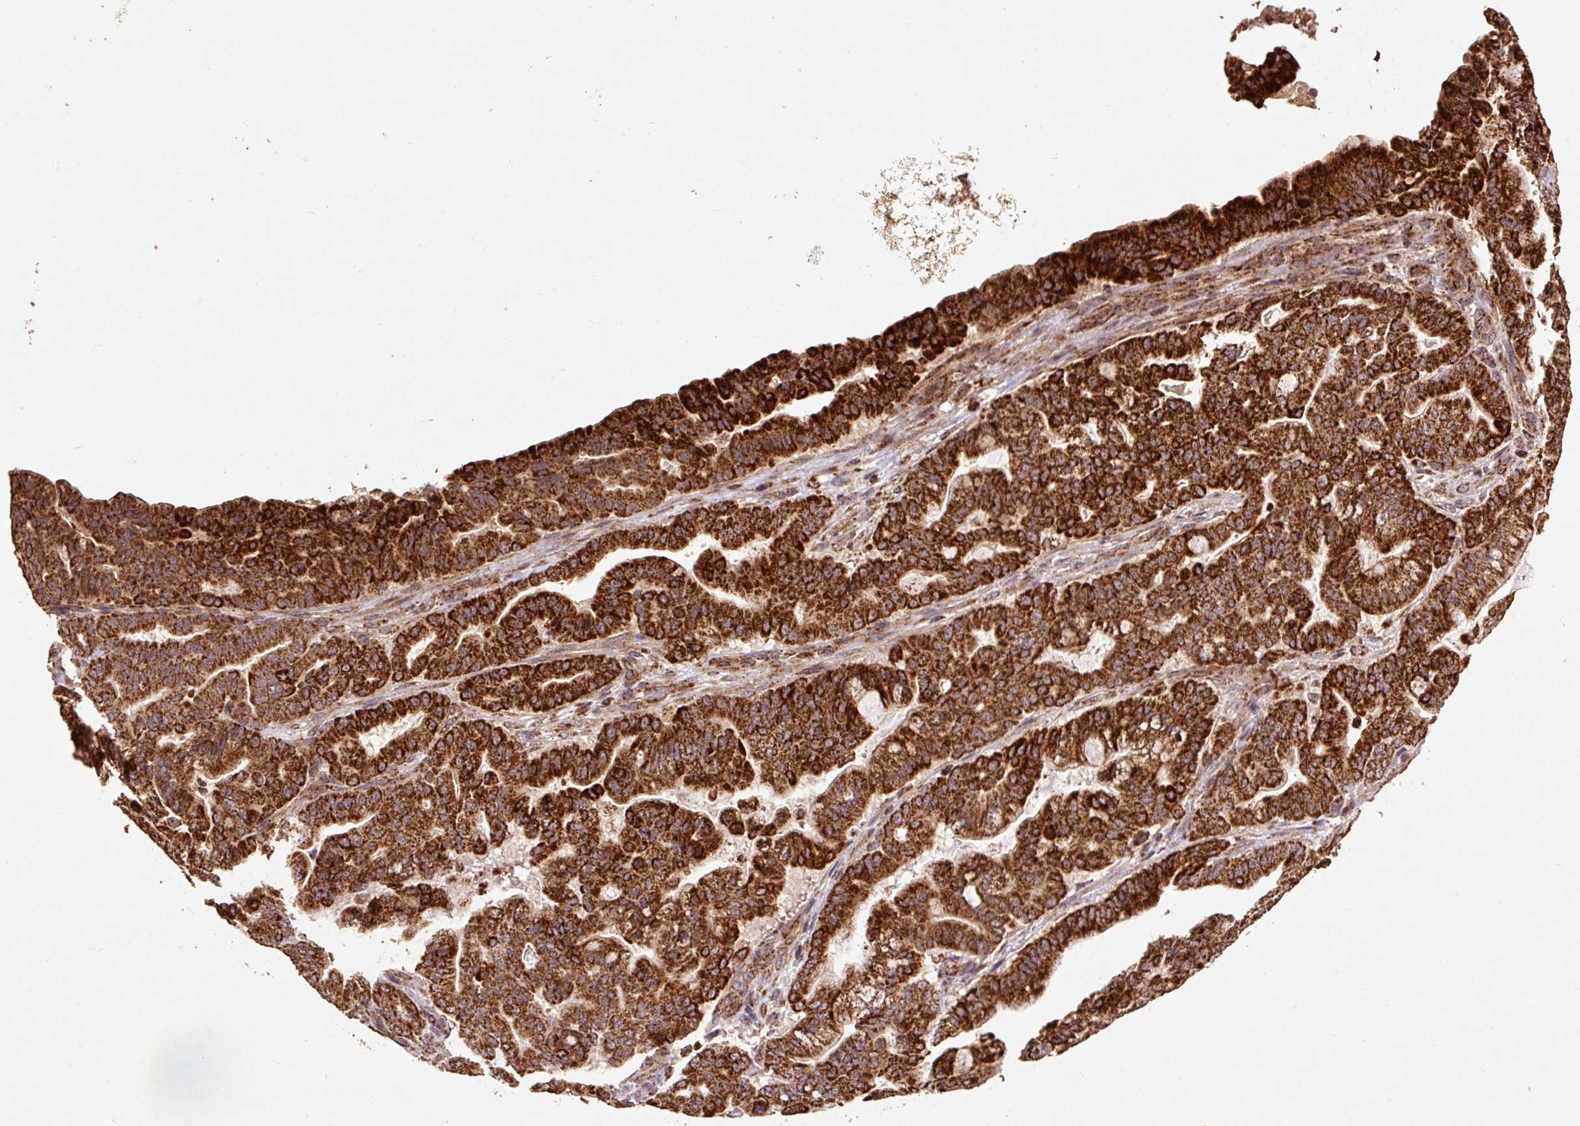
{"staining": {"intensity": "strong", "quantity": ">75%", "location": "cytoplasmic/membranous"}, "tissue": "pancreatic cancer", "cell_type": "Tumor cells", "image_type": "cancer", "snomed": [{"axis": "morphology", "description": "Adenocarcinoma, NOS"}, {"axis": "topography", "description": "Pancreas"}], "caption": "Human adenocarcinoma (pancreatic) stained with a brown dye reveals strong cytoplasmic/membranous positive staining in approximately >75% of tumor cells.", "gene": "ATP5F1A", "patient": {"sex": "male", "age": 63}}